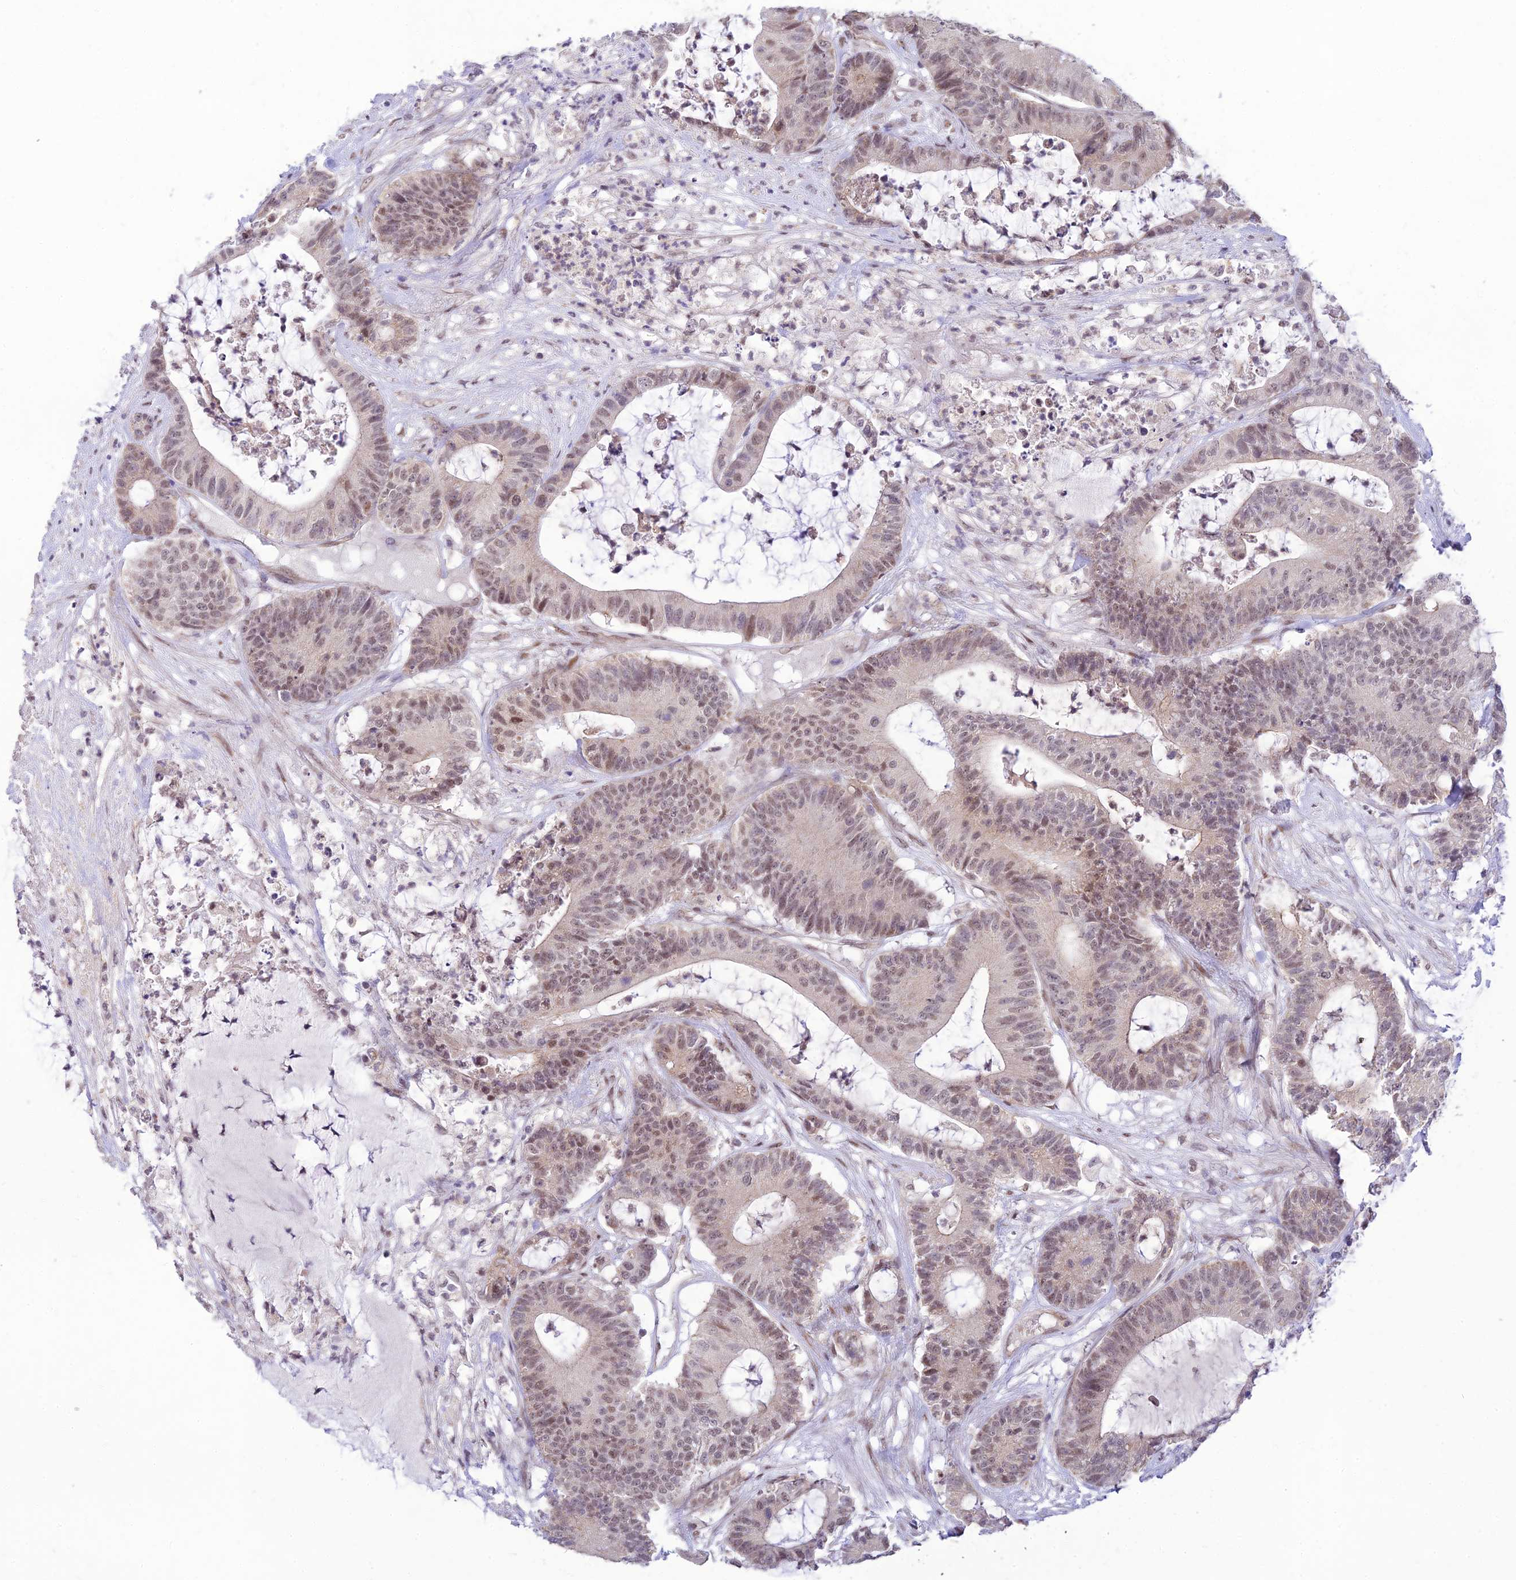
{"staining": {"intensity": "weak", "quantity": ">75%", "location": "nuclear"}, "tissue": "colorectal cancer", "cell_type": "Tumor cells", "image_type": "cancer", "snomed": [{"axis": "morphology", "description": "Adenocarcinoma, NOS"}, {"axis": "topography", "description": "Colon"}], "caption": "Colorectal adenocarcinoma was stained to show a protein in brown. There is low levels of weak nuclear staining in about >75% of tumor cells. (Stains: DAB in brown, nuclei in blue, Microscopy: brightfield microscopy at high magnification).", "gene": "MICOS13", "patient": {"sex": "female", "age": 84}}